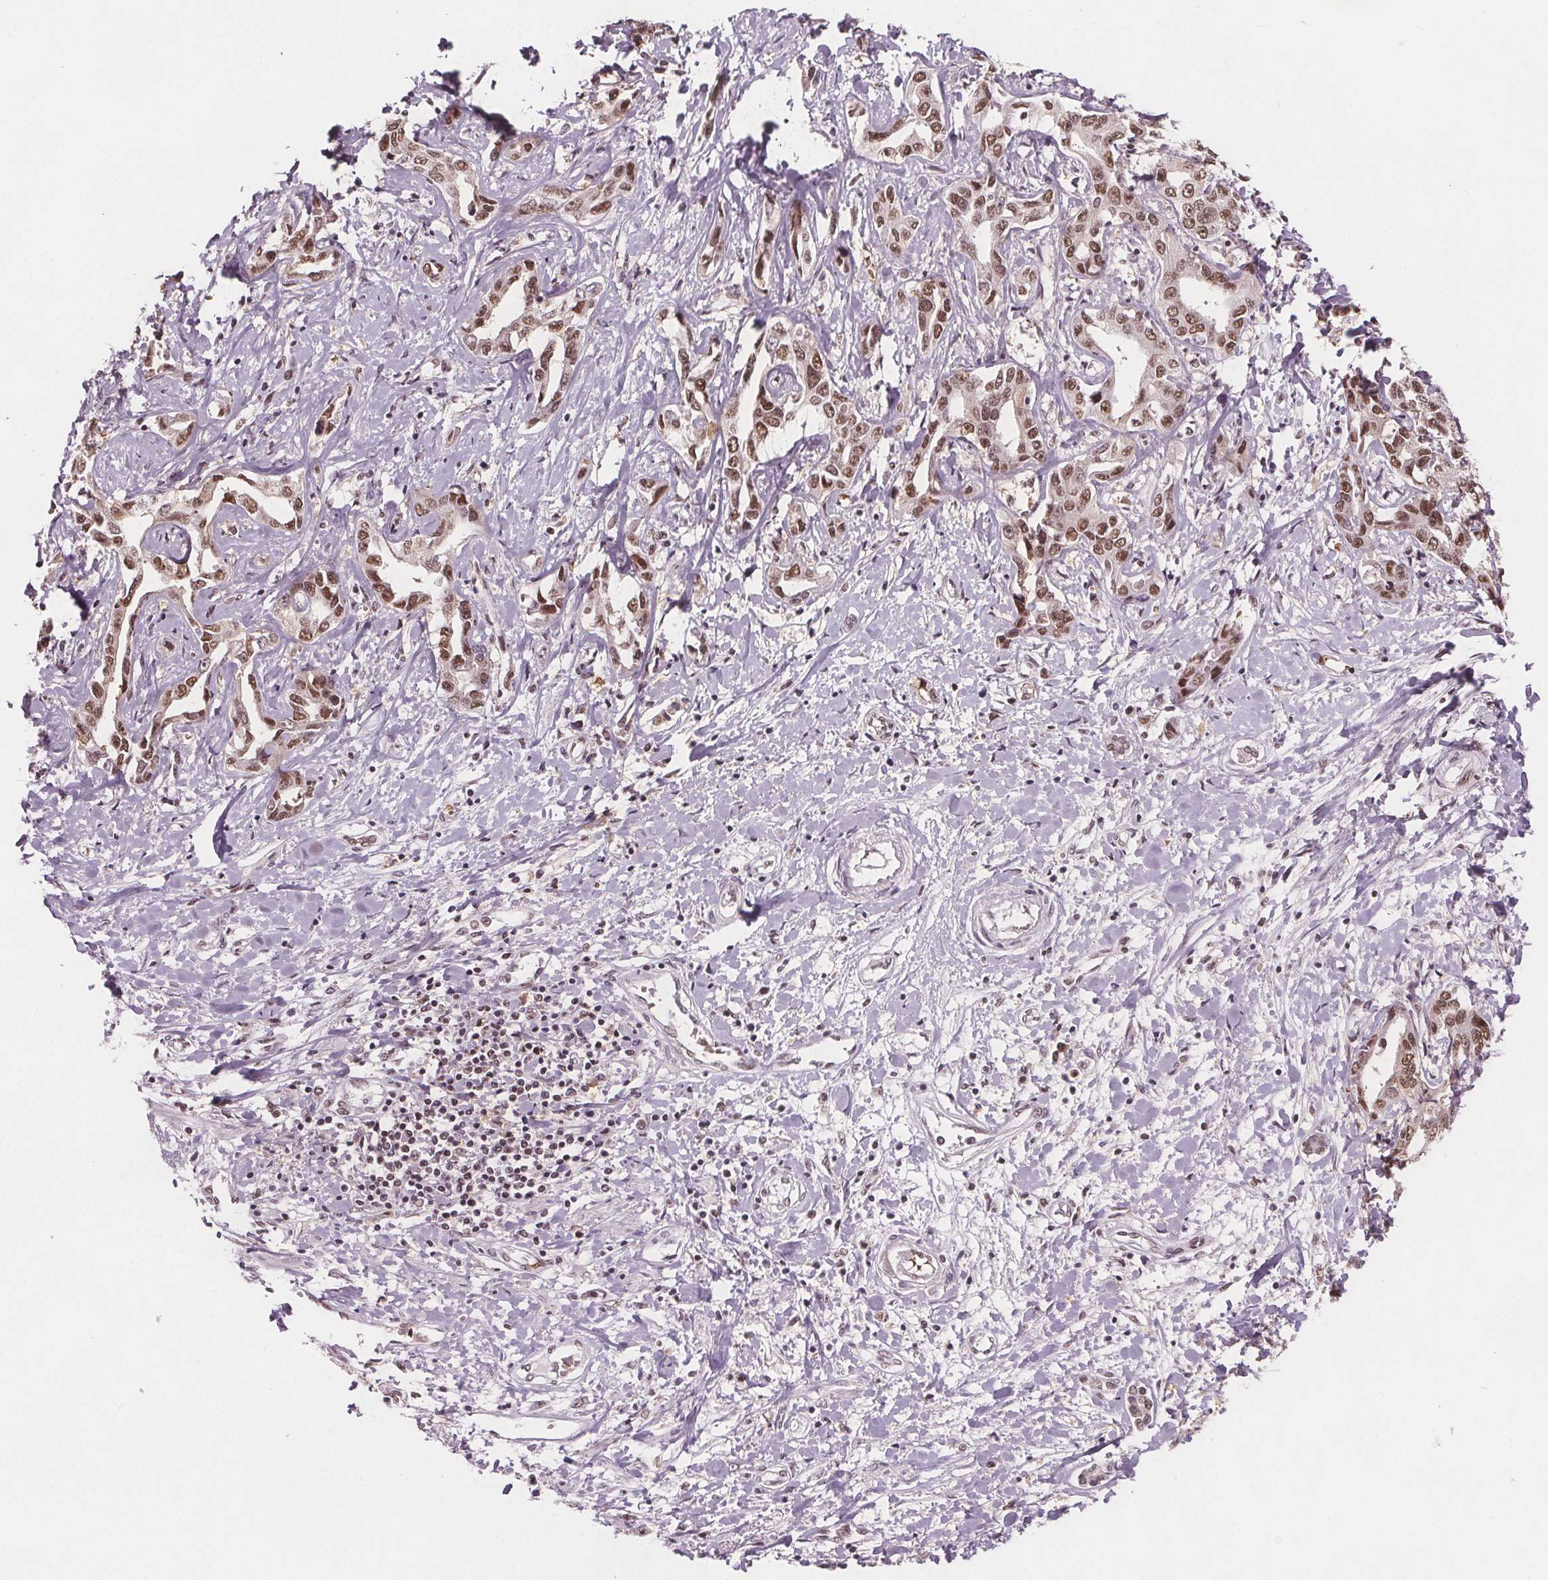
{"staining": {"intensity": "moderate", "quantity": ">75%", "location": "nuclear"}, "tissue": "liver cancer", "cell_type": "Tumor cells", "image_type": "cancer", "snomed": [{"axis": "morphology", "description": "Cholangiocarcinoma"}, {"axis": "topography", "description": "Liver"}], "caption": "High-magnification brightfield microscopy of liver cholangiocarcinoma stained with DAB (3,3'-diaminobenzidine) (brown) and counterstained with hematoxylin (blue). tumor cells exhibit moderate nuclear expression is appreciated in about>75% of cells. (brown staining indicates protein expression, while blue staining denotes nuclei).", "gene": "IWS1", "patient": {"sex": "male", "age": 59}}